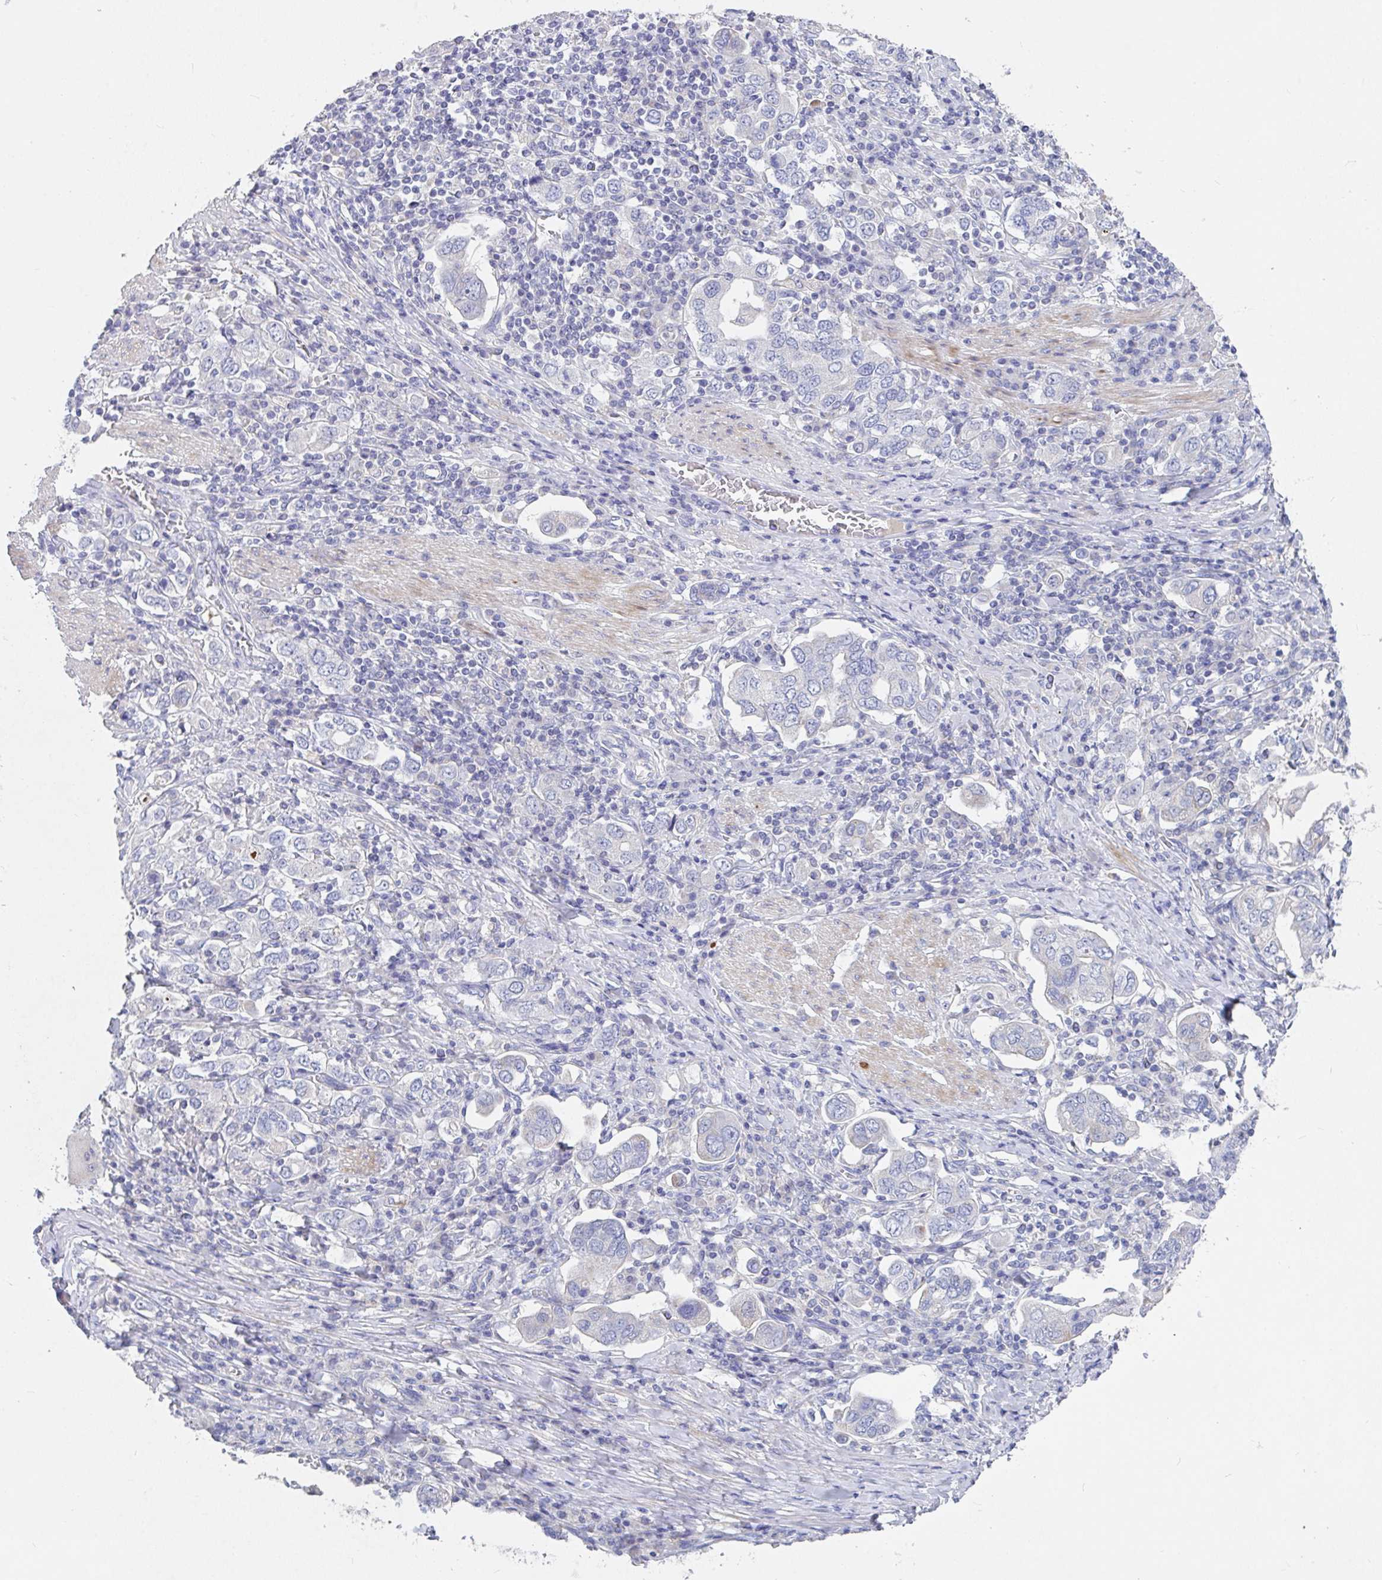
{"staining": {"intensity": "negative", "quantity": "none", "location": "none"}, "tissue": "stomach cancer", "cell_type": "Tumor cells", "image_type": "cancer", "snomed": [{"axis": "morphology", "description": "Adenocarcinoma, NOS"}, {"axis": "topography", "description": "Stomach, upper"}, {"axis": "topography", "description": "Stomach"}], "caption": "High power microscopy histopathology image of an immunohistochemistry micrograph of adenocarcinoma (stomach), revealing no significant positivity in tumor cells.", "gene": "ZNF561", "patient": {"sex": "male", "age": 62}}